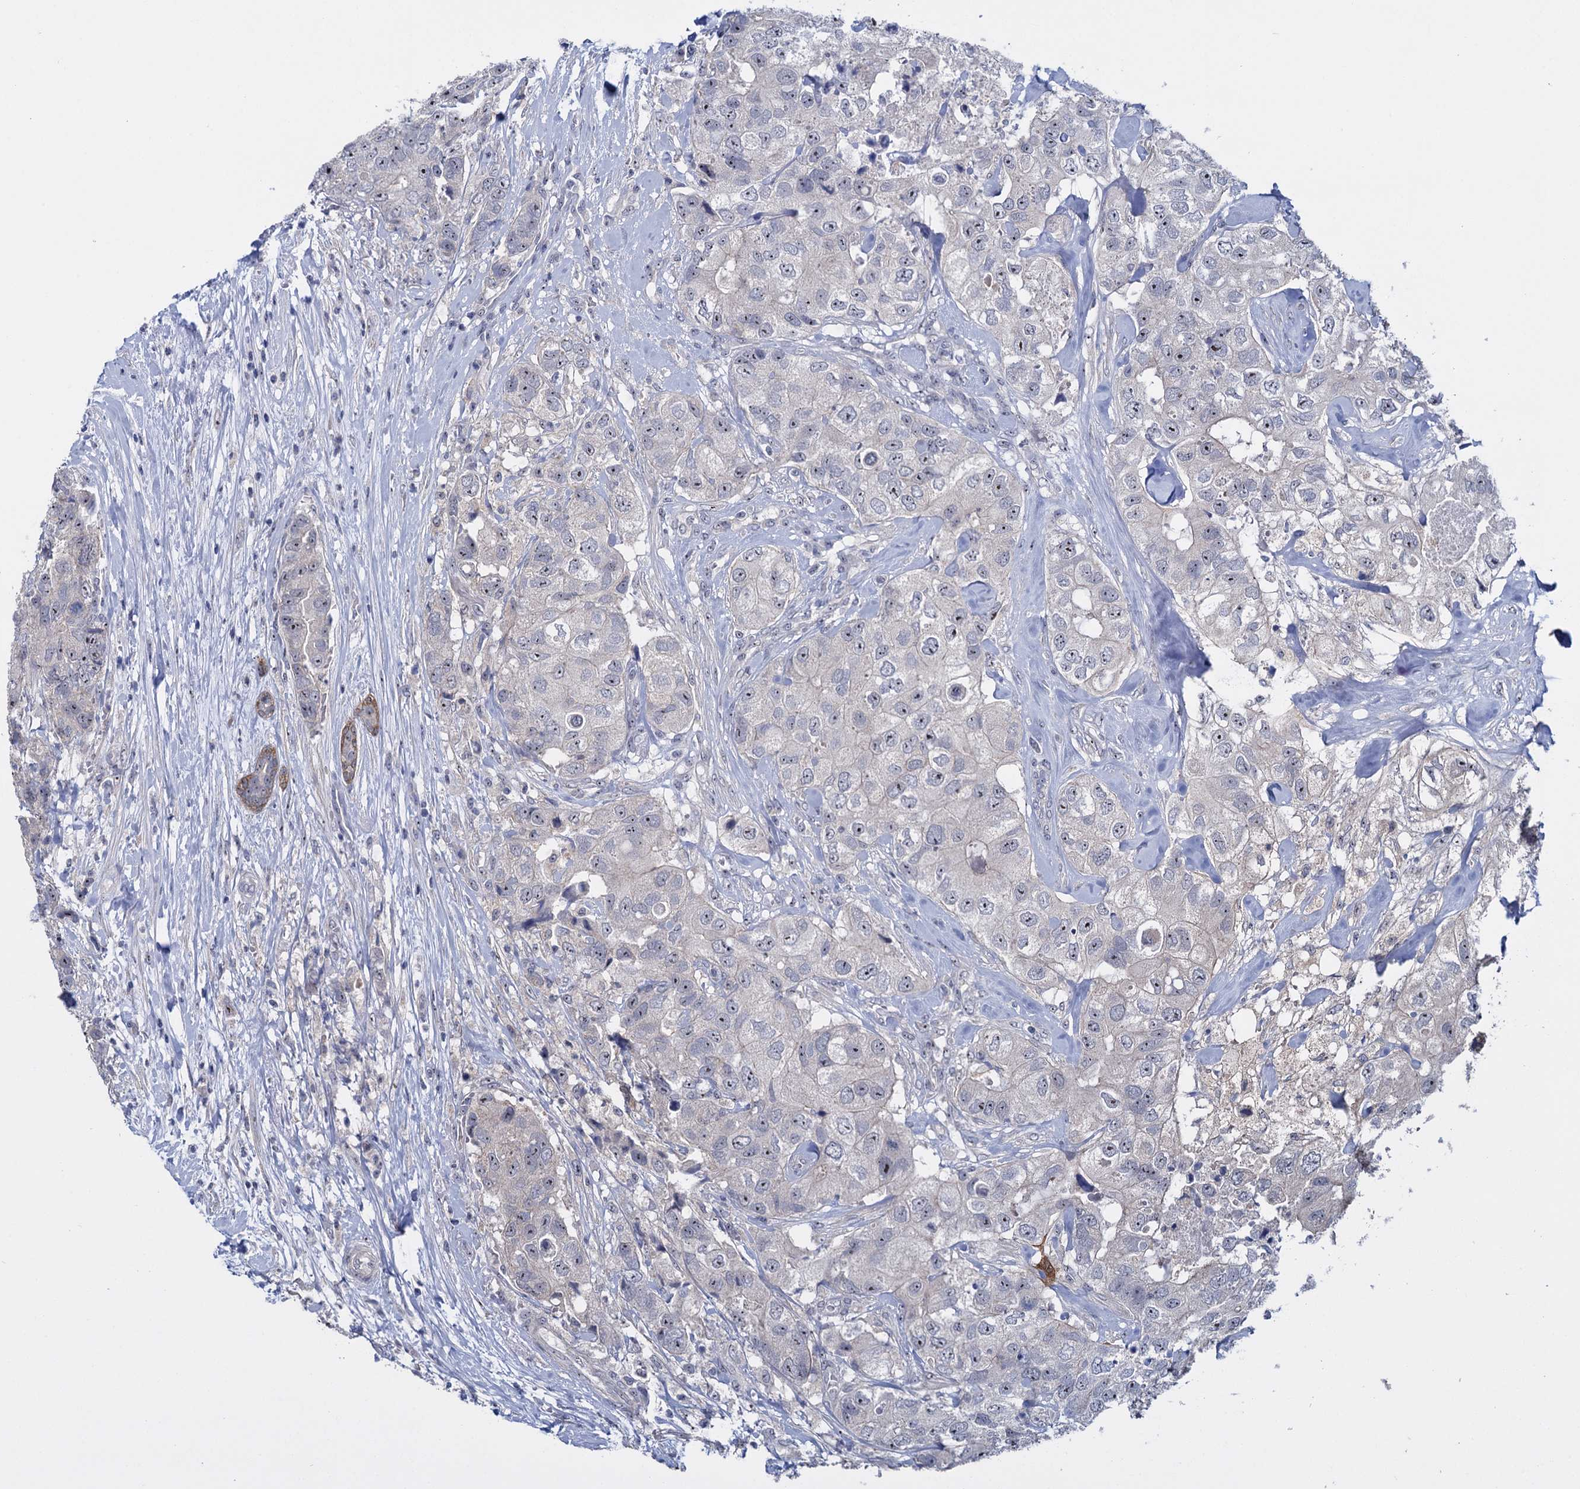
{"staining": {"intensity": "negative", "quantity": "none", "location": "none"}, "tissue": "breast cancer", "cell_type": "Tumor cells", "image_type": "cancer", "snomed": [{"axis": "morphology", "description": "Duct carcinoma"}, {"axis": "topography", "description": "Breast"}], "caption": "DAB immunohistochemical staining of human invasive ductal carcinoma (breast) exhibits no significant positivity in tumor cells.", "gene": "SFN", "patient": {"sex": "female", "age": 62}}